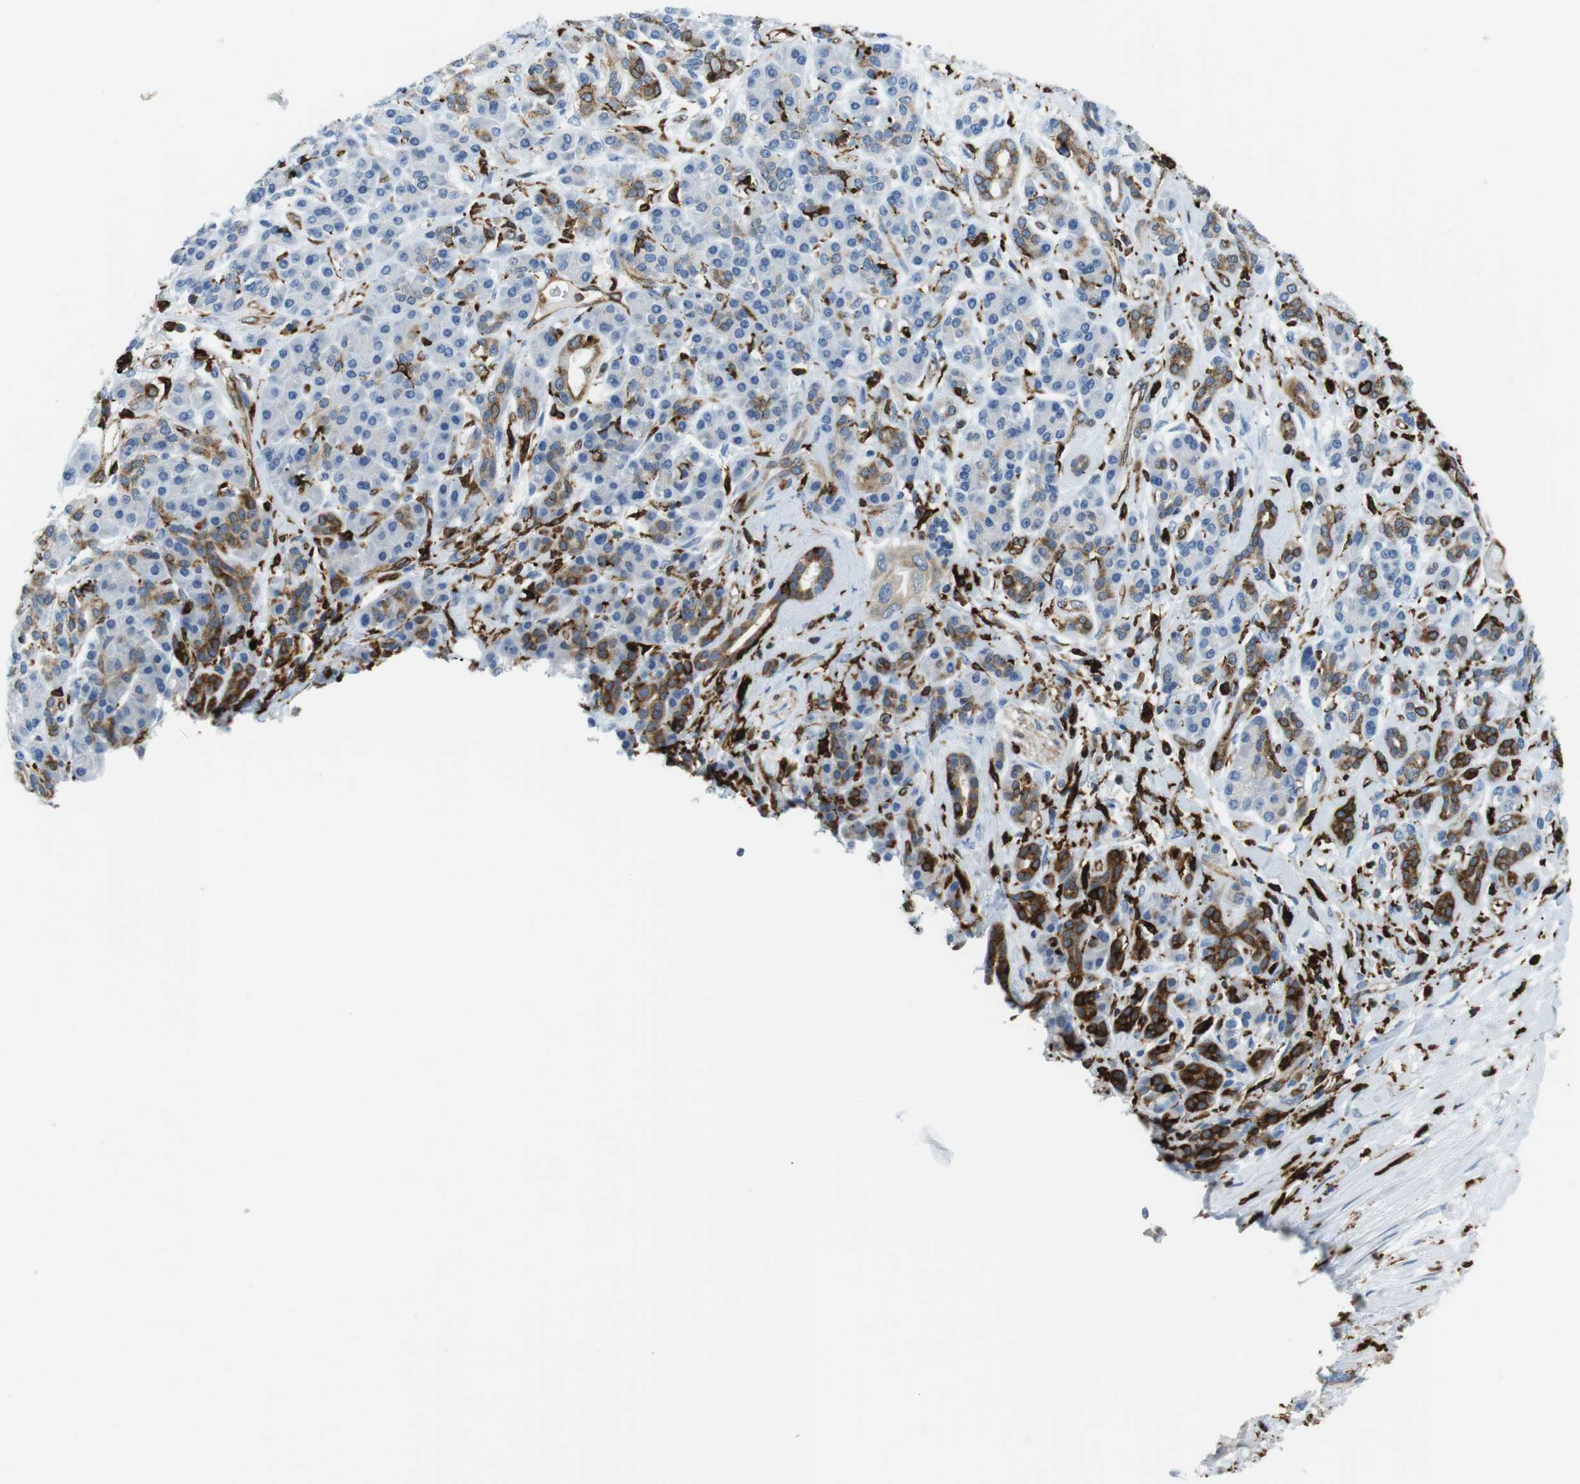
{"staining": {"intensity": "moderate", "quantity": "<25%", "location": "cytoplasmic/membranous"}, "tissue": "pancreatic cancer", "cell_type": "Tumor cells", "image_type": "cancer", "snomed": [{"axis": "morphology", "description": "Adenocarcinoma, NOS"}, {"axis": "topography", "description": "Pancreas"}], "caption": "Pancreatic cancer (adenocarcinoma) was stained to show a protein in brown. There is low levels of moderate cytoplasmic/membranous staining in about <25% of tumor cells.", "gene": "CIITA", "patient": {"sex": "female", "age": 56}}